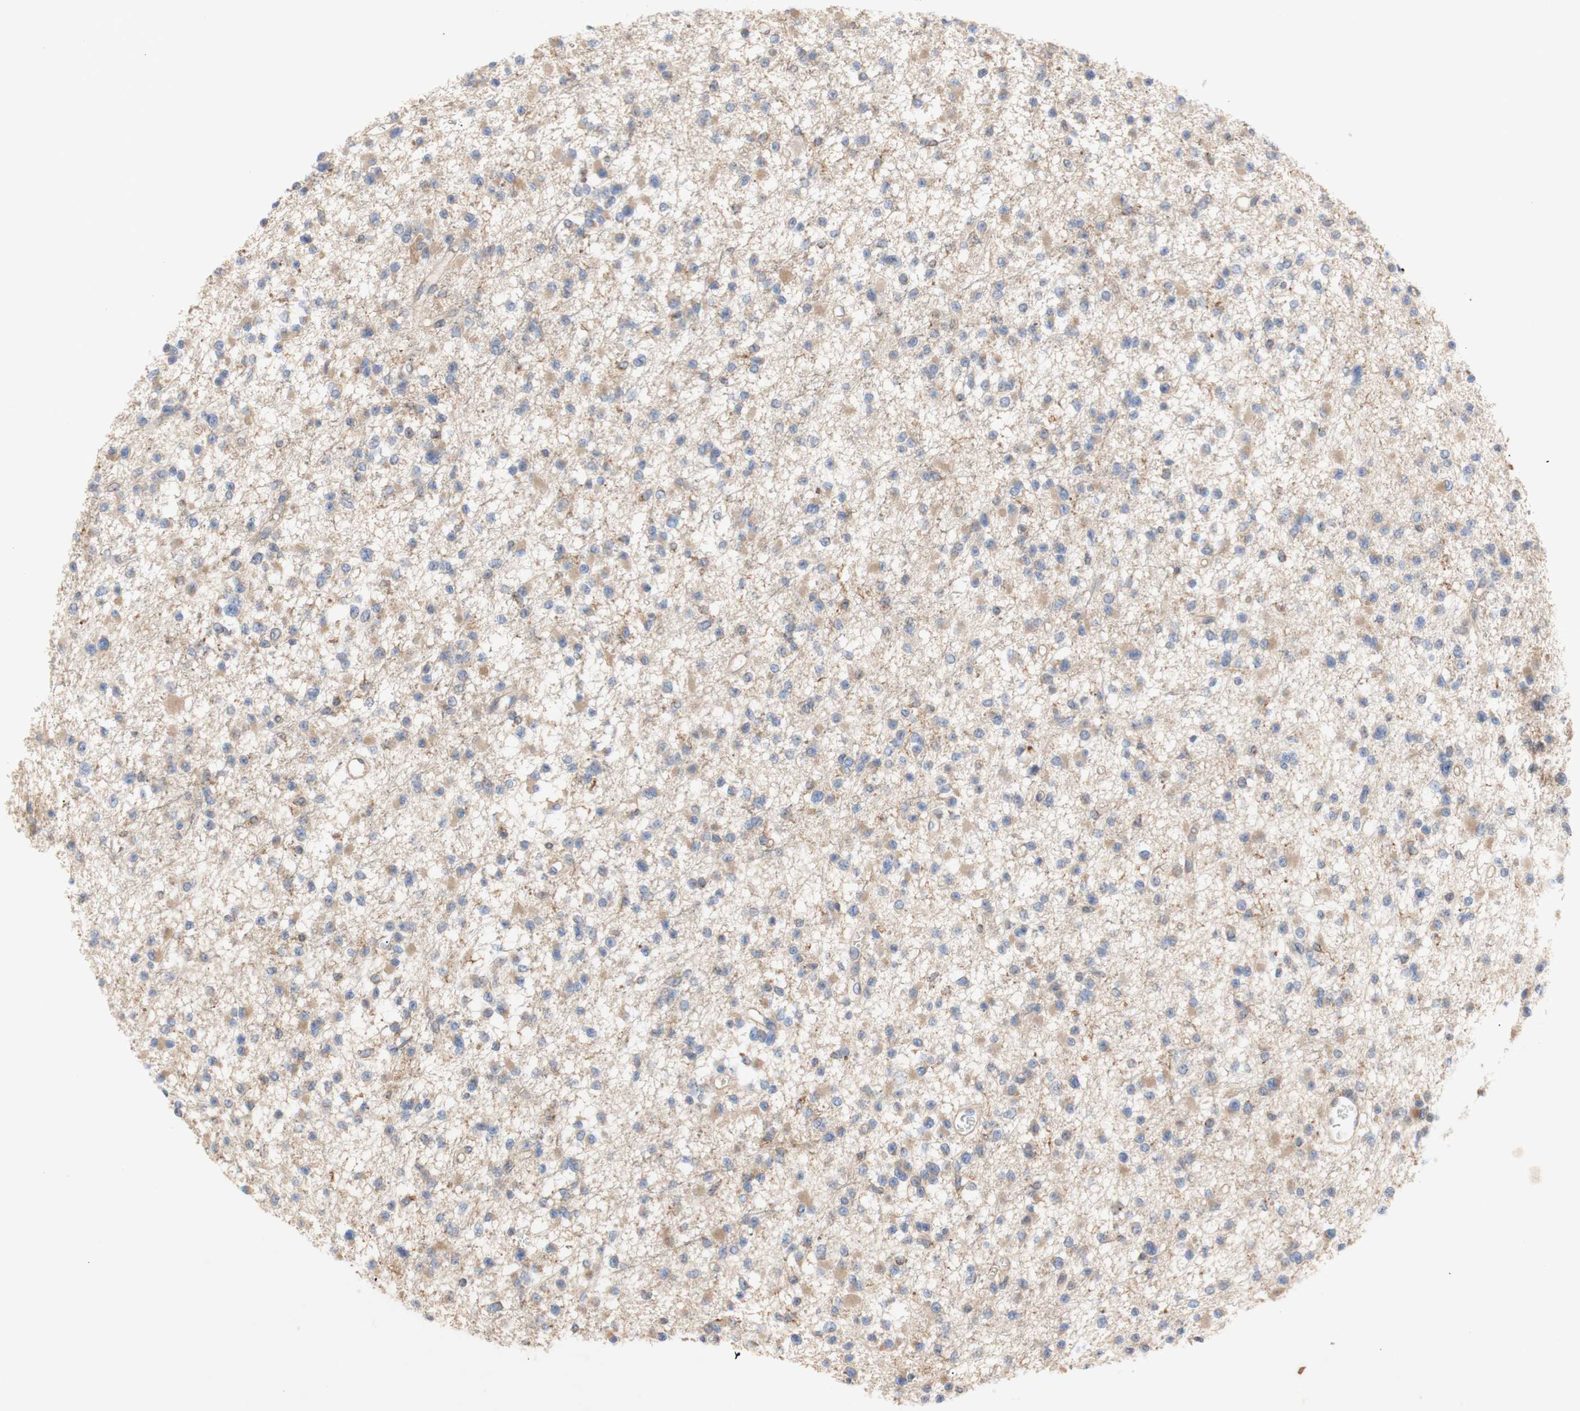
{"staining": {"intensity": "weak", "quantity": "25%-75%", "location": "cytoplasmic/membranous"}, "tissue": "glioma", "cell_type": "Tumor cells", "image_type": "cancer", "snomed": [{"axis": "morphology", "description": "Glioma, malignant, Low grade"}, {"axis": "topography", "description": "Brain"}], "caption": "A brown stain labels weak cytoplasmic/membranous staining of a protein in malignant glioma (low-grade) tumor cells.", "gene": "IKBKG", "patient": {"sex": "female", "age": 22}}